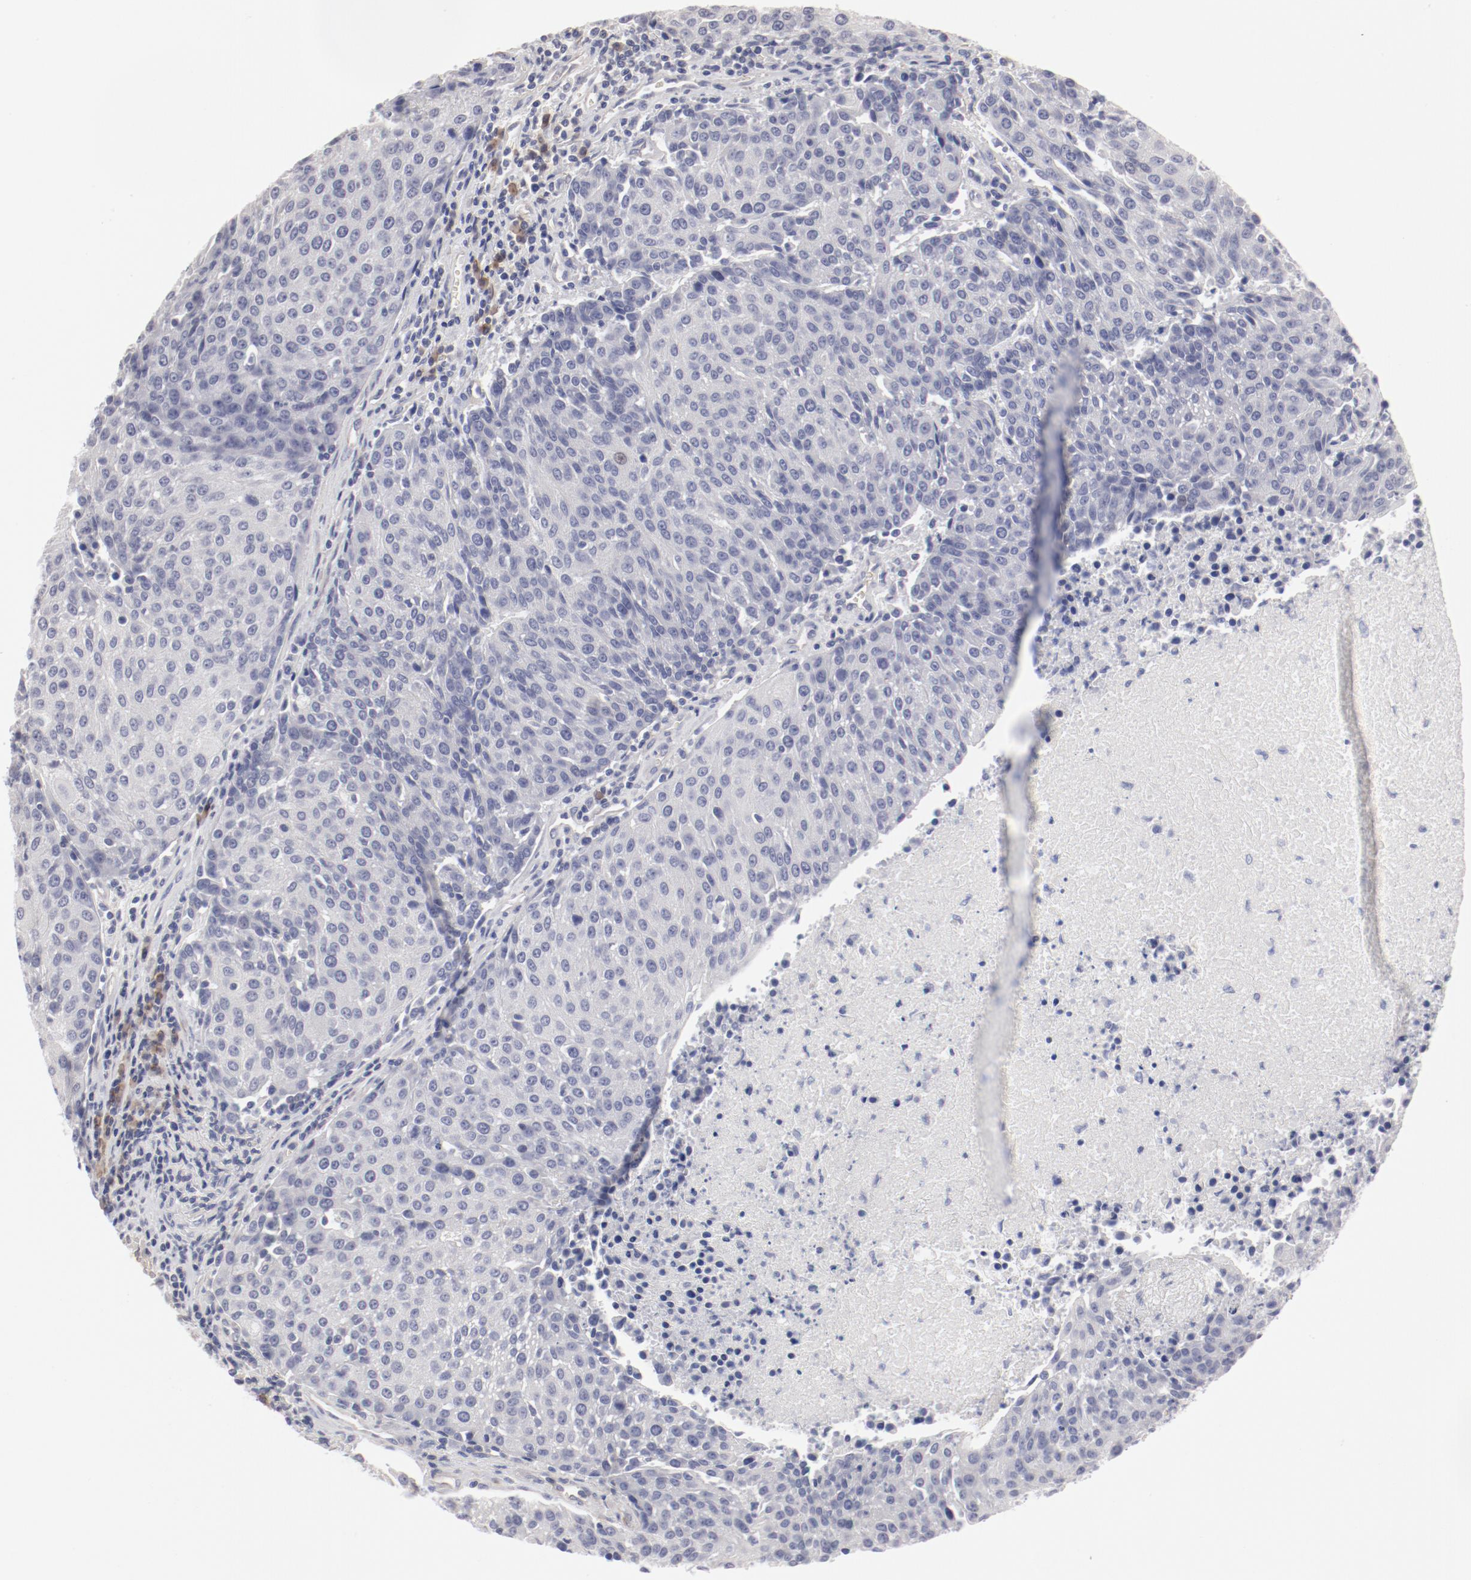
{"staining": {"intensity": "negative", "quantity": "none", "location": "none"}, "tissue": "urothelial cancer", "cell_type": "Tumor cells", "image_type": "cancer", "snomed": [{"axis": "morphology", "description": "Urothelial carcinoma, High grade"}, {"axis": "topography", "description": "Urinary bladder"}], "caption": "The histopathology image exhibits no staining of tumor cells in urothelial carcinoma (high-grade).", "gene": "LAX1", "patient": {"sex": "female", "age": 85}}